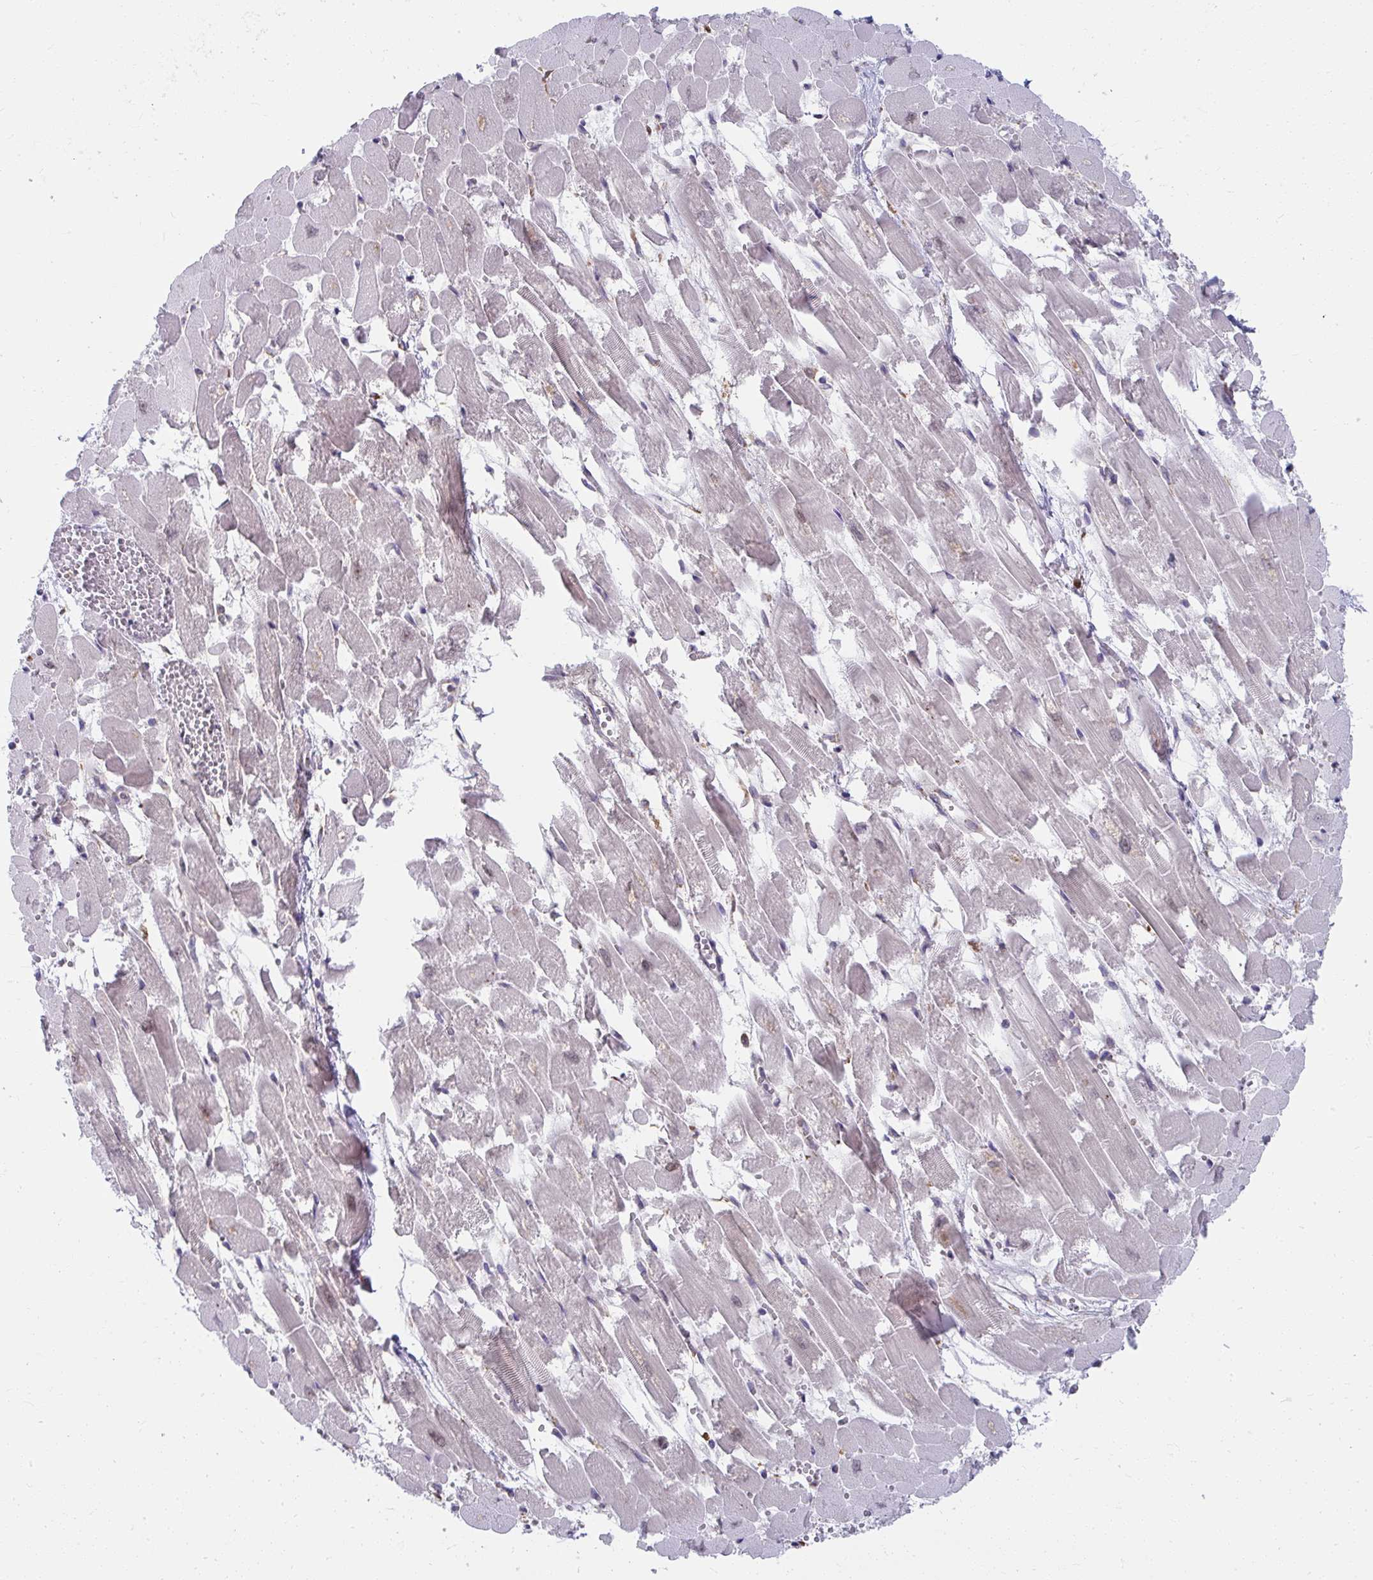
{"staining": {"intensity": "moderate", "quantity": "<25%", "location": "nuclear"}, "tissue": "heart muscle", "cell_type": "Cardiomyocytes", "image_type": "normal", "snomed": [{"axis": "morphology", "description": "Normal tissue, NOS"}, {"axis": "topography", "description": "Heart"}], "caption": "DAB immunohistochemical staining of unremarkable heart muscle shows moderate nuclear protein positivity in approximately <25% of cardiomyocytes. (DAB (3,3'-diaminobenzidine) = brown stain, brightfield microscopy at high magnification).", "gene": "NMNAT1", "patient": {"sex": "female", "age": 52}}